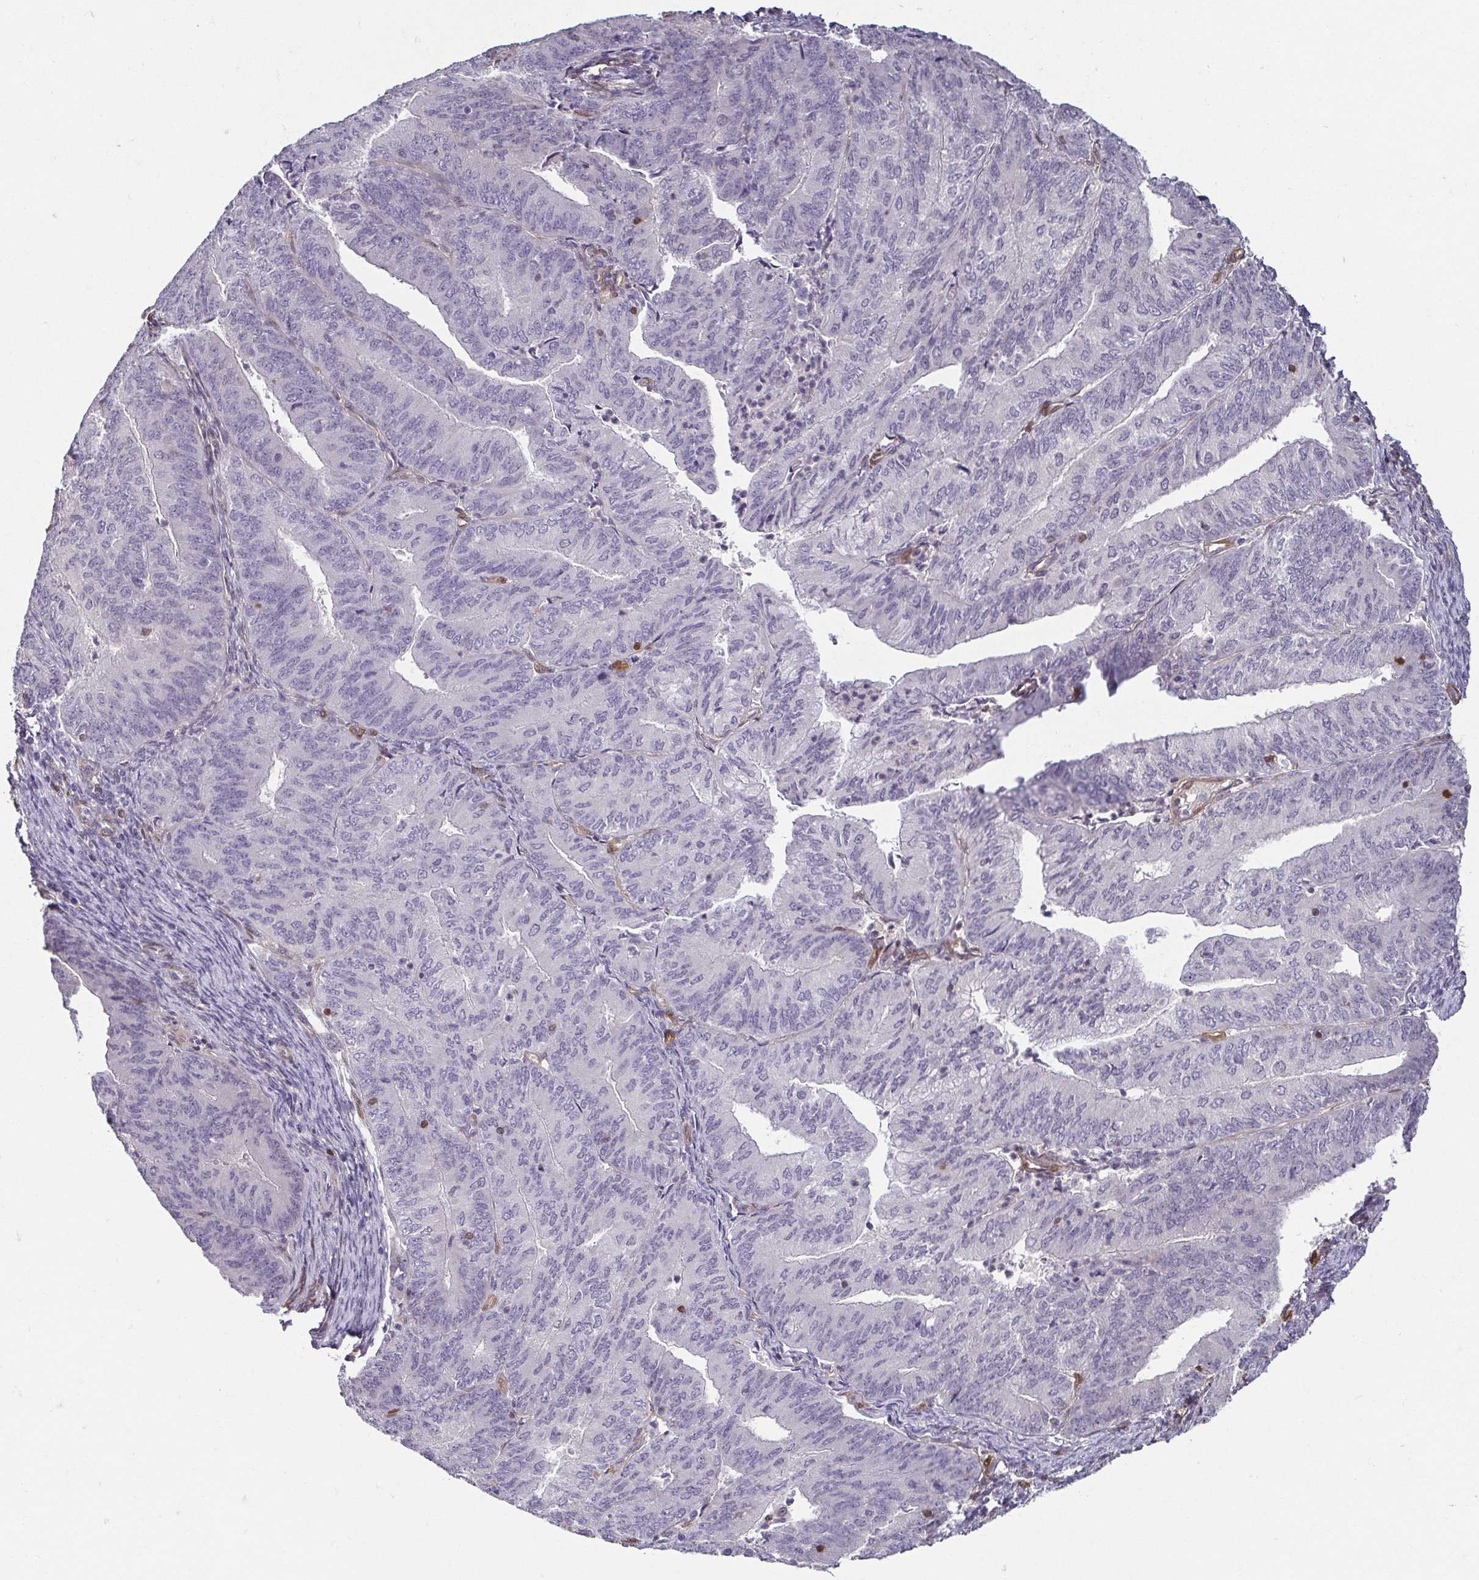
{"staining": {"intensity": "negative", "quantity": "none", "location": "none"}, "tissue": "endometrial cancer", "cell_type": "Tumor cells", "image_type": "cancer", "snomed": [{"axis": "morphology", "description": "Adenocarcinoma, NOS"}, {"axis": "topography", "description": "Endometrium"}], "caption": "The micrograph shows no significant expression in tumor cells of endometrial cancer.", "gene": "HOPX", "patient": {"sex": "female", "age": 57}}